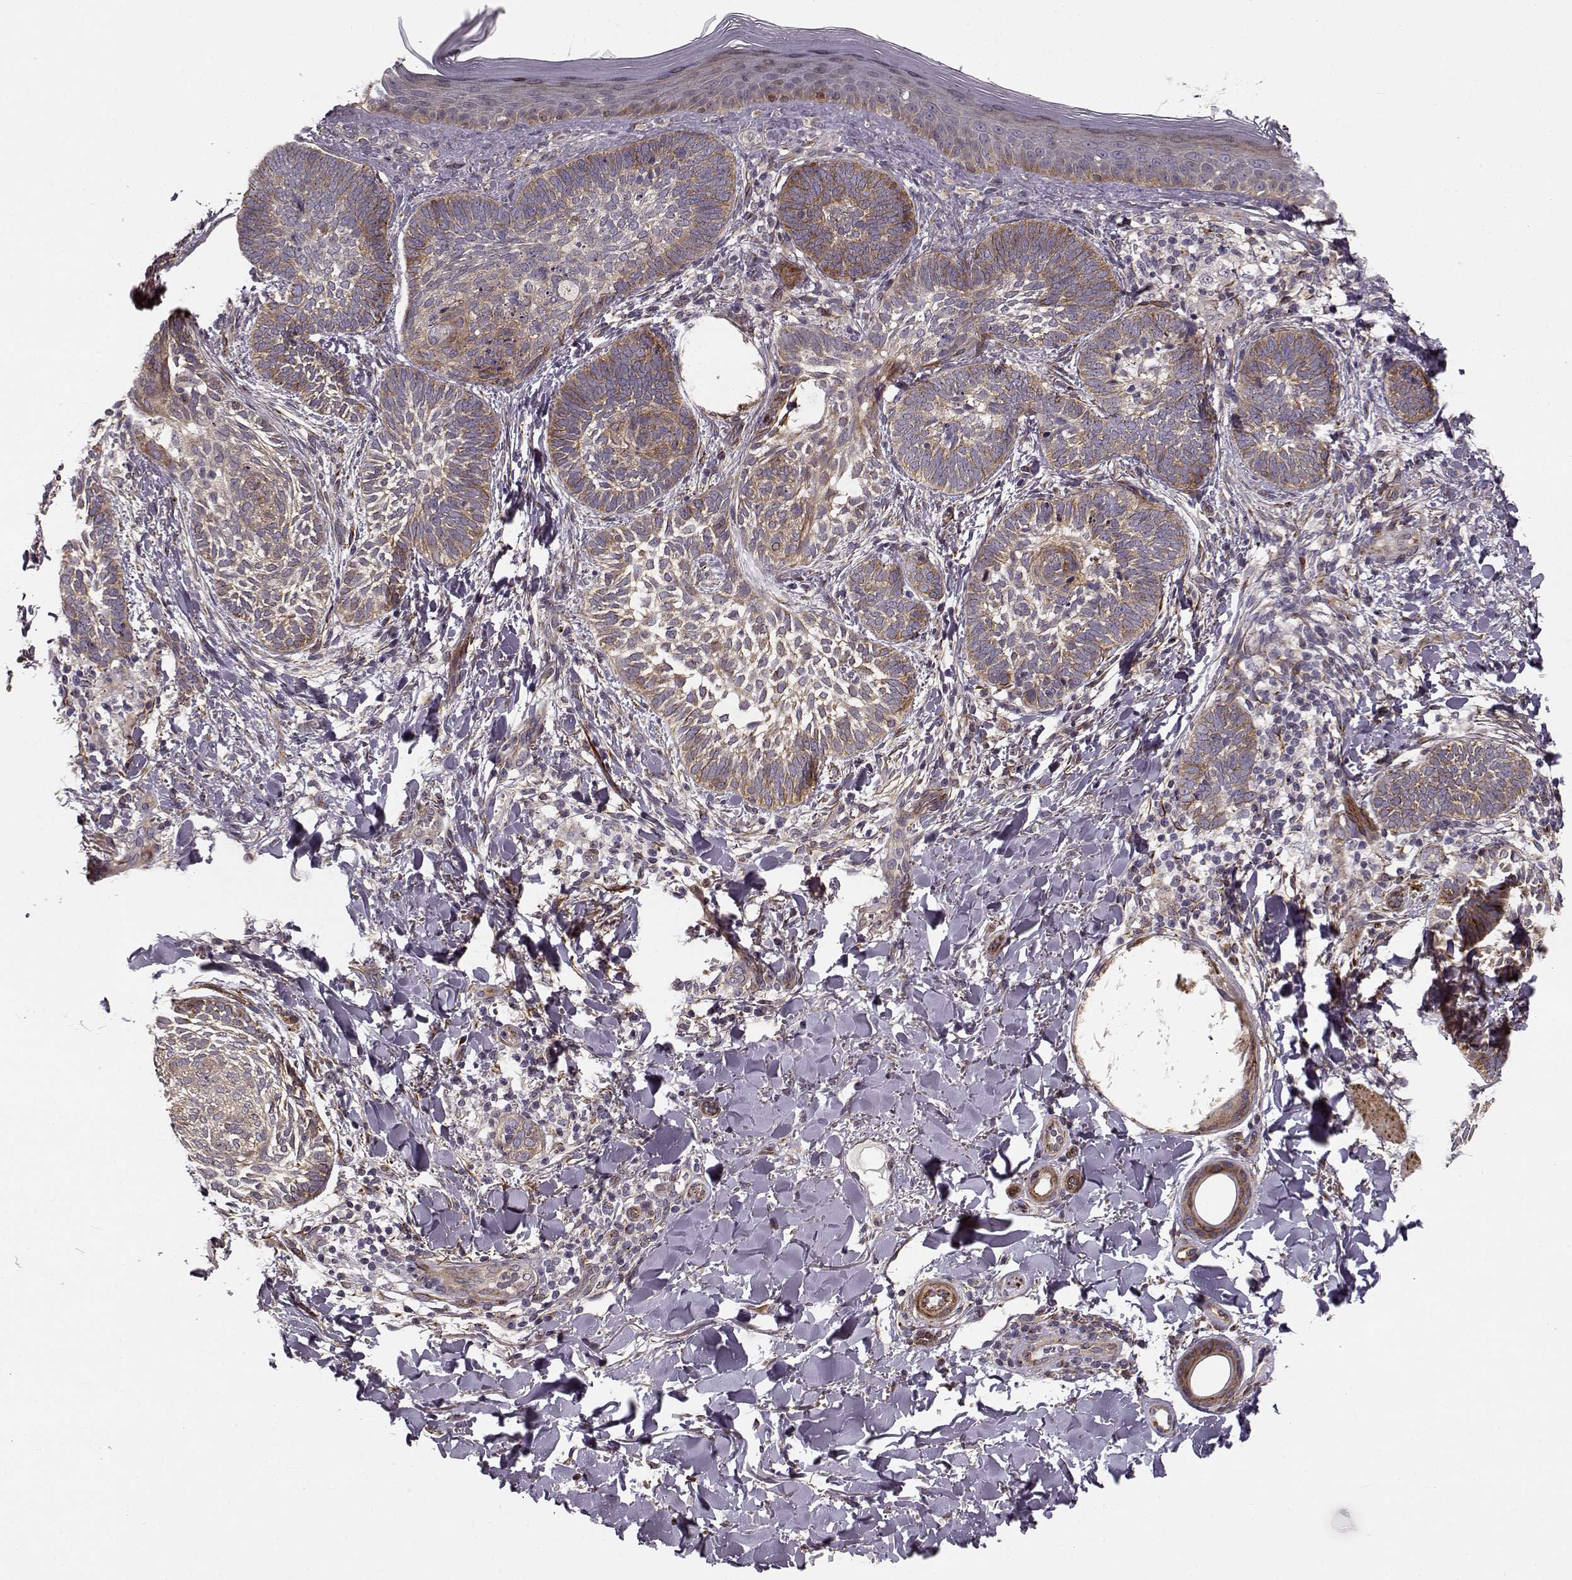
{"staining": {"intensity": "weak", "quantity": "25%-75%", "location": "cytoplasmic/membranous"}, "tissue": "skin cancer", "cell_type": "Tumor cells", "image_type": "cancer", "snomed": [{"axis": "morphology", "description": "Normal tissue, NOS"}, {"axis": "morphology", "description": "Basal cell carcinoma"}, {"axis": "topography", "description": "Skin"}], "caption": "Protein staining shows weak cytoplasmic/membranous staining in about 25%-75% of tumor cells in basal cell carcinoma (skin).", "gene": "MTR", "patient": {"sex": "male", "age": 46}}